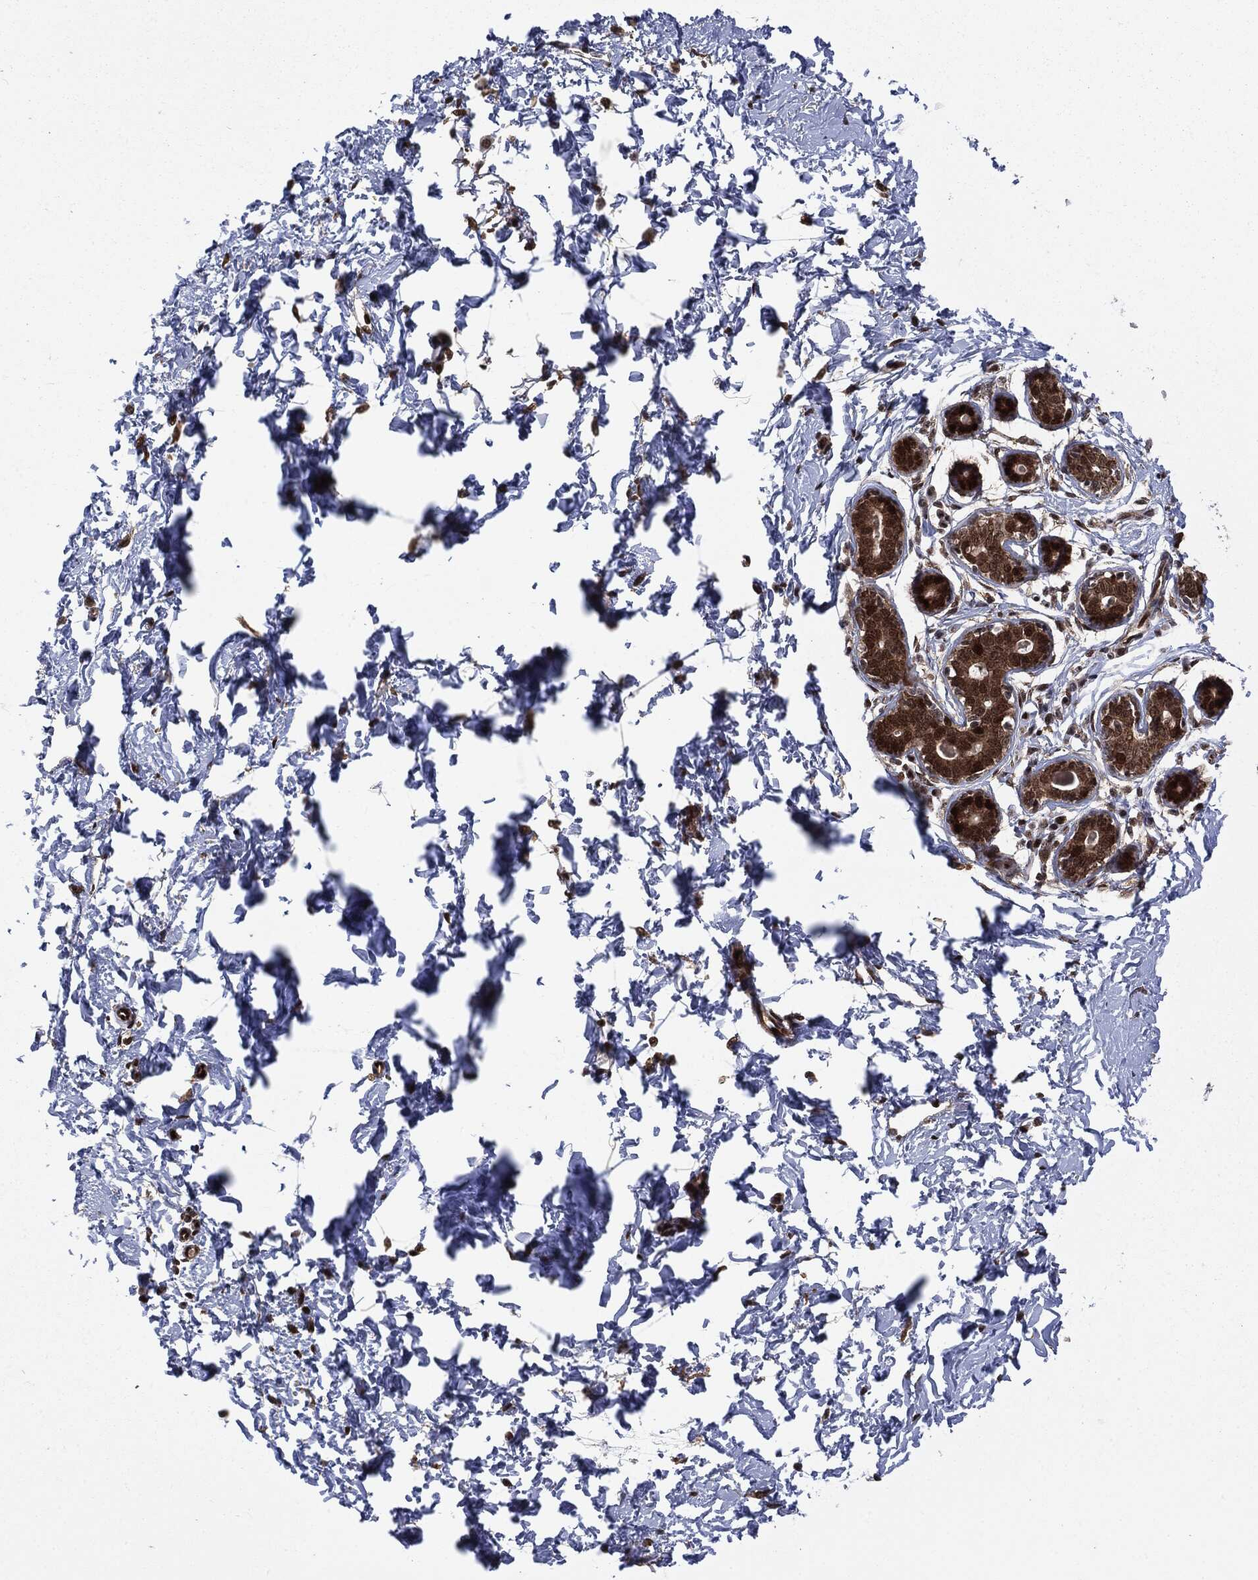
{"staining": {"intensity": "strong", "quantity": ">75%", "location": "cytoplasmic/membranous"}, "tissue": "breast", "cell_type": "Glandular cells", "image_type": "normal", "snomed": [{"axis": "morphology", "description": "Normal tissue, NOS"}, {"axis": "topography", "description": "Breast"}], "caption": "Normal breast exhibits strong cytoplasmic/membranous positivity in about >75% of glandular cells.", "gene": "PTPA", "patient": {"sex": "female", "age": 37}}